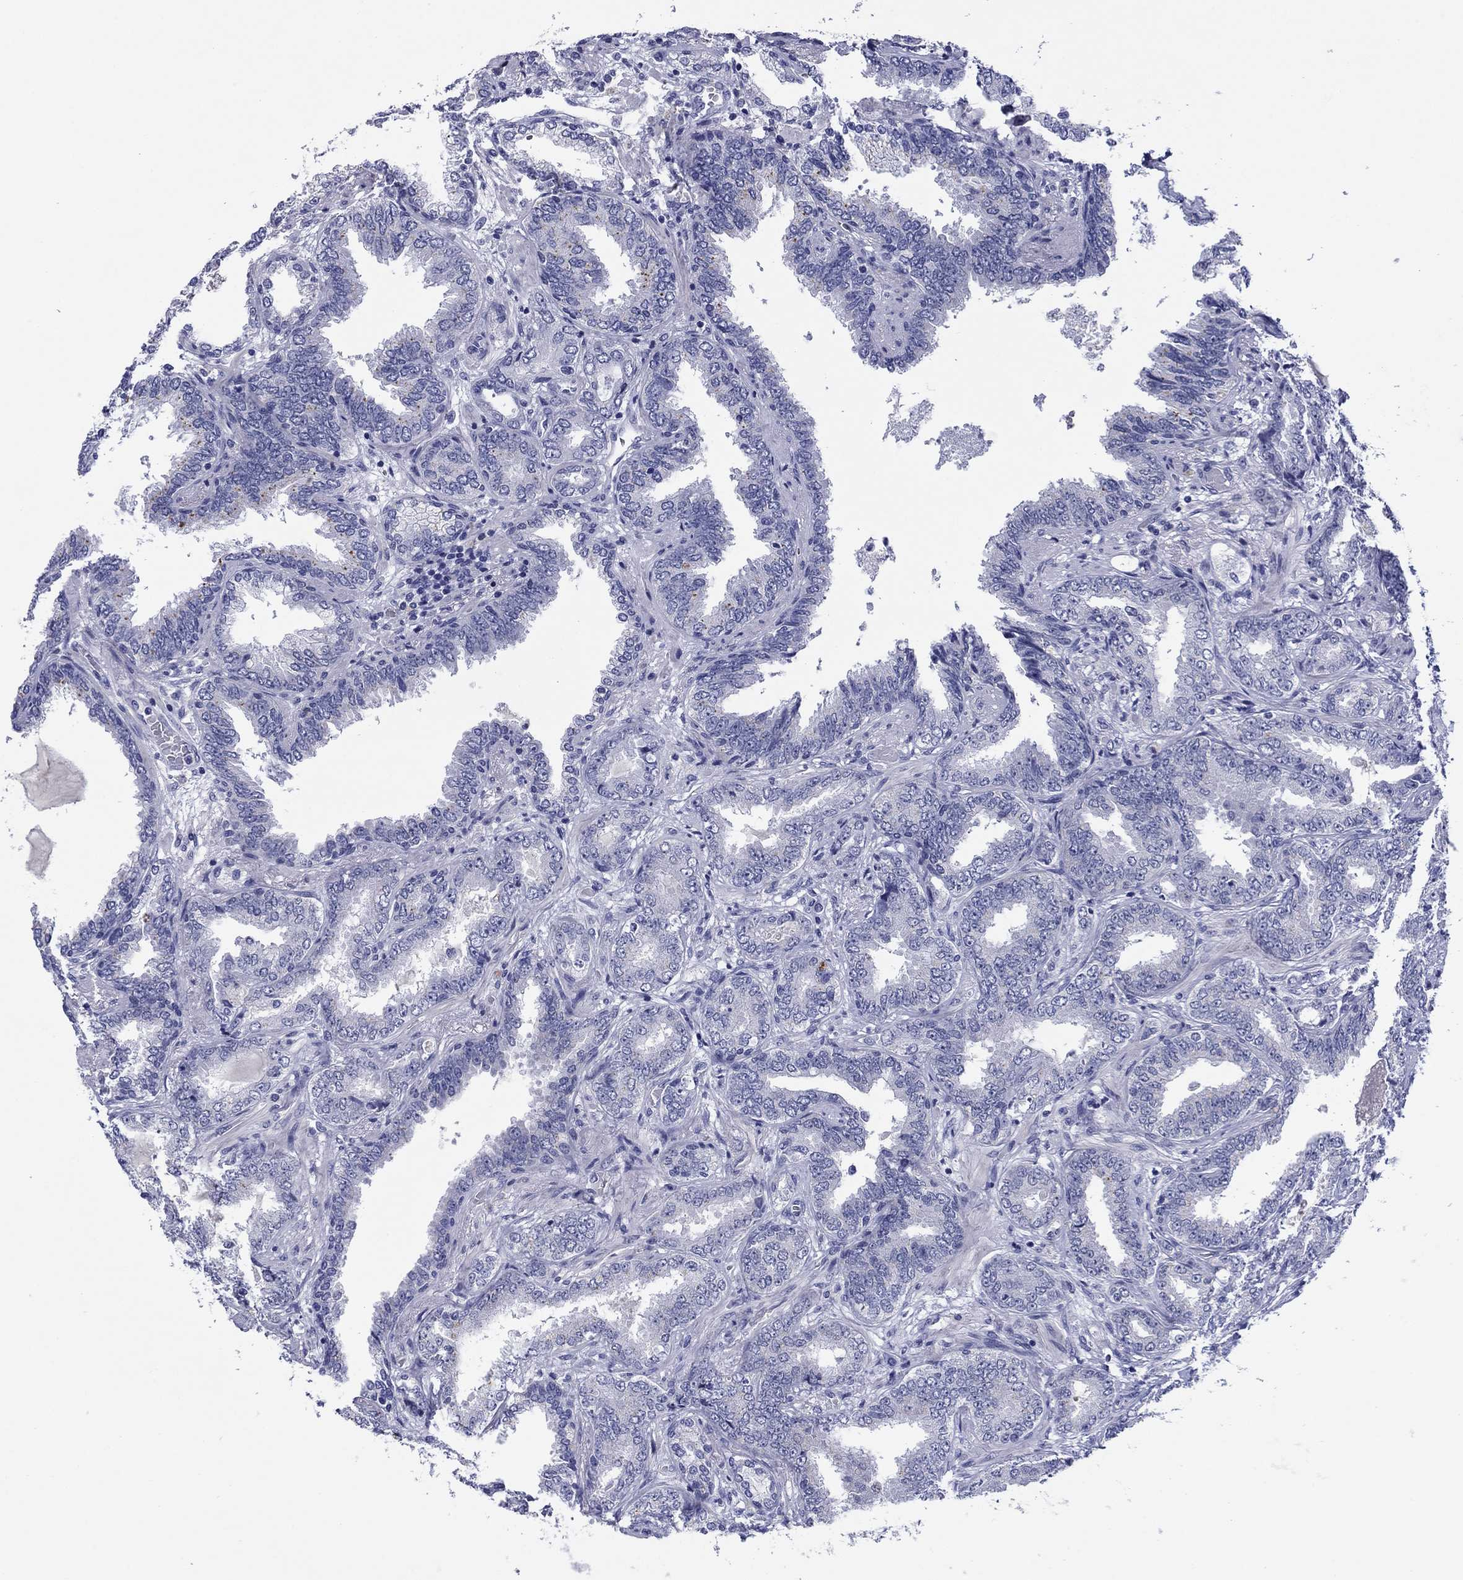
{"staining": {"intensity": "negative", "quantity": "none", "location": "none"}, "tissue": "prostate cancer", "cell_type": "Tumor cells", "image_type": "cancer", "snomed": [{"axis": "morphology", "description": "Adenocarcinoma, Low grade"}, {"axis": "topography", "description": "Prostate"}], "caption": "IHC of human prostate low-grade adenocarcinoma reveals no staining in tumor cells.", "gene": "TCFL5", "patient": {"sex": "male", "age": 68}}